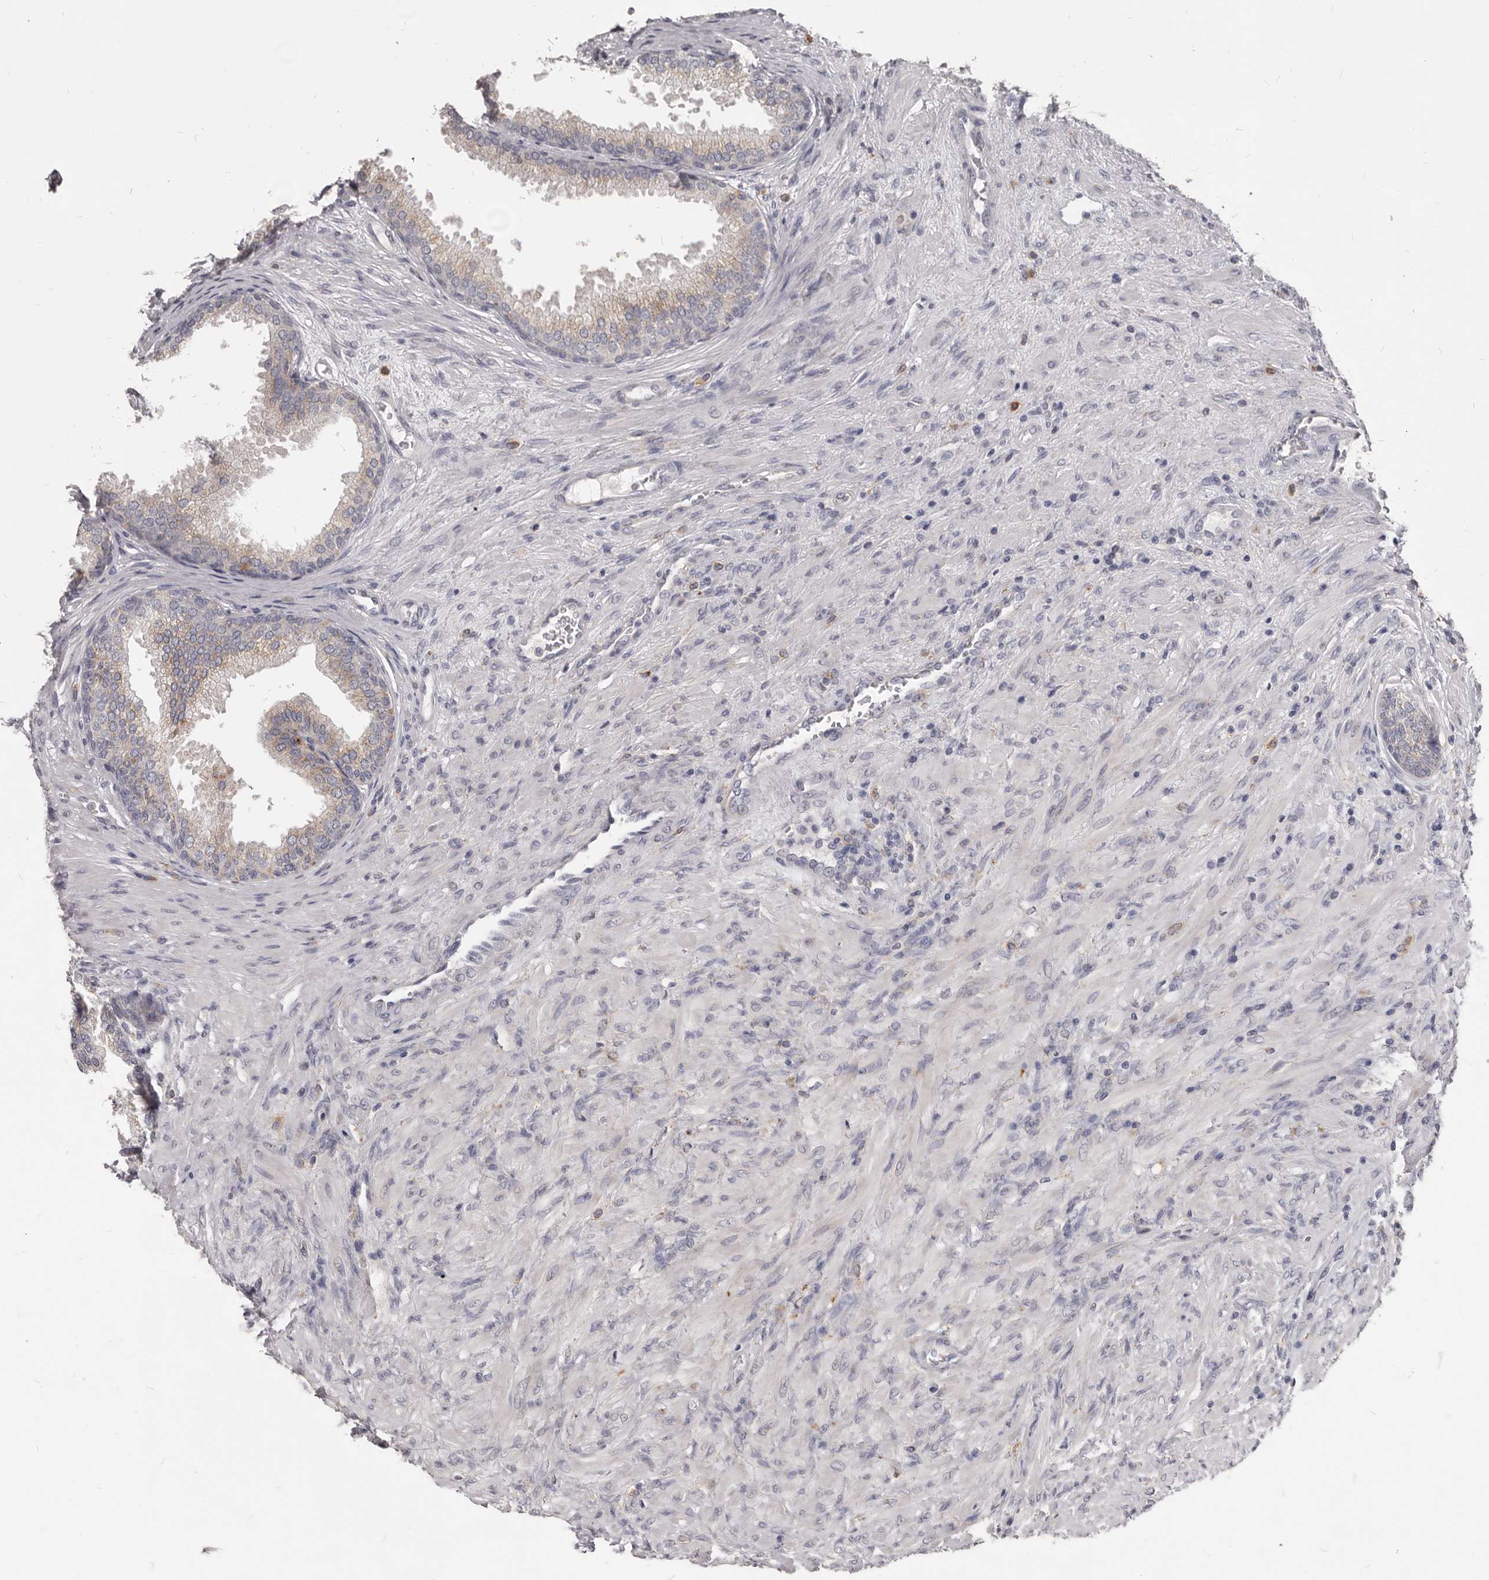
{"staining": {"intensity": "weak", "quantity": "<25%", "location": "cytoplasmic/membranous"}, "tissue": "prostate", "cell_type": "Glandular cells", "image_type": "normal", "snomed": [{"axis": "morphology", "description": "Normal tissue, NOS"}, {"axis": "topography", "description": "Prostate"}], "caption": "Glandular cells are negative for brown protein staining in normal prostate. Brightfield microscopy of immunohistochemistry stained with DAB (brown) and hematoxylin (blue), captured at high magnification.", "gene": "PI4K2A", "patient": {"sex": "male", "age": 76}}